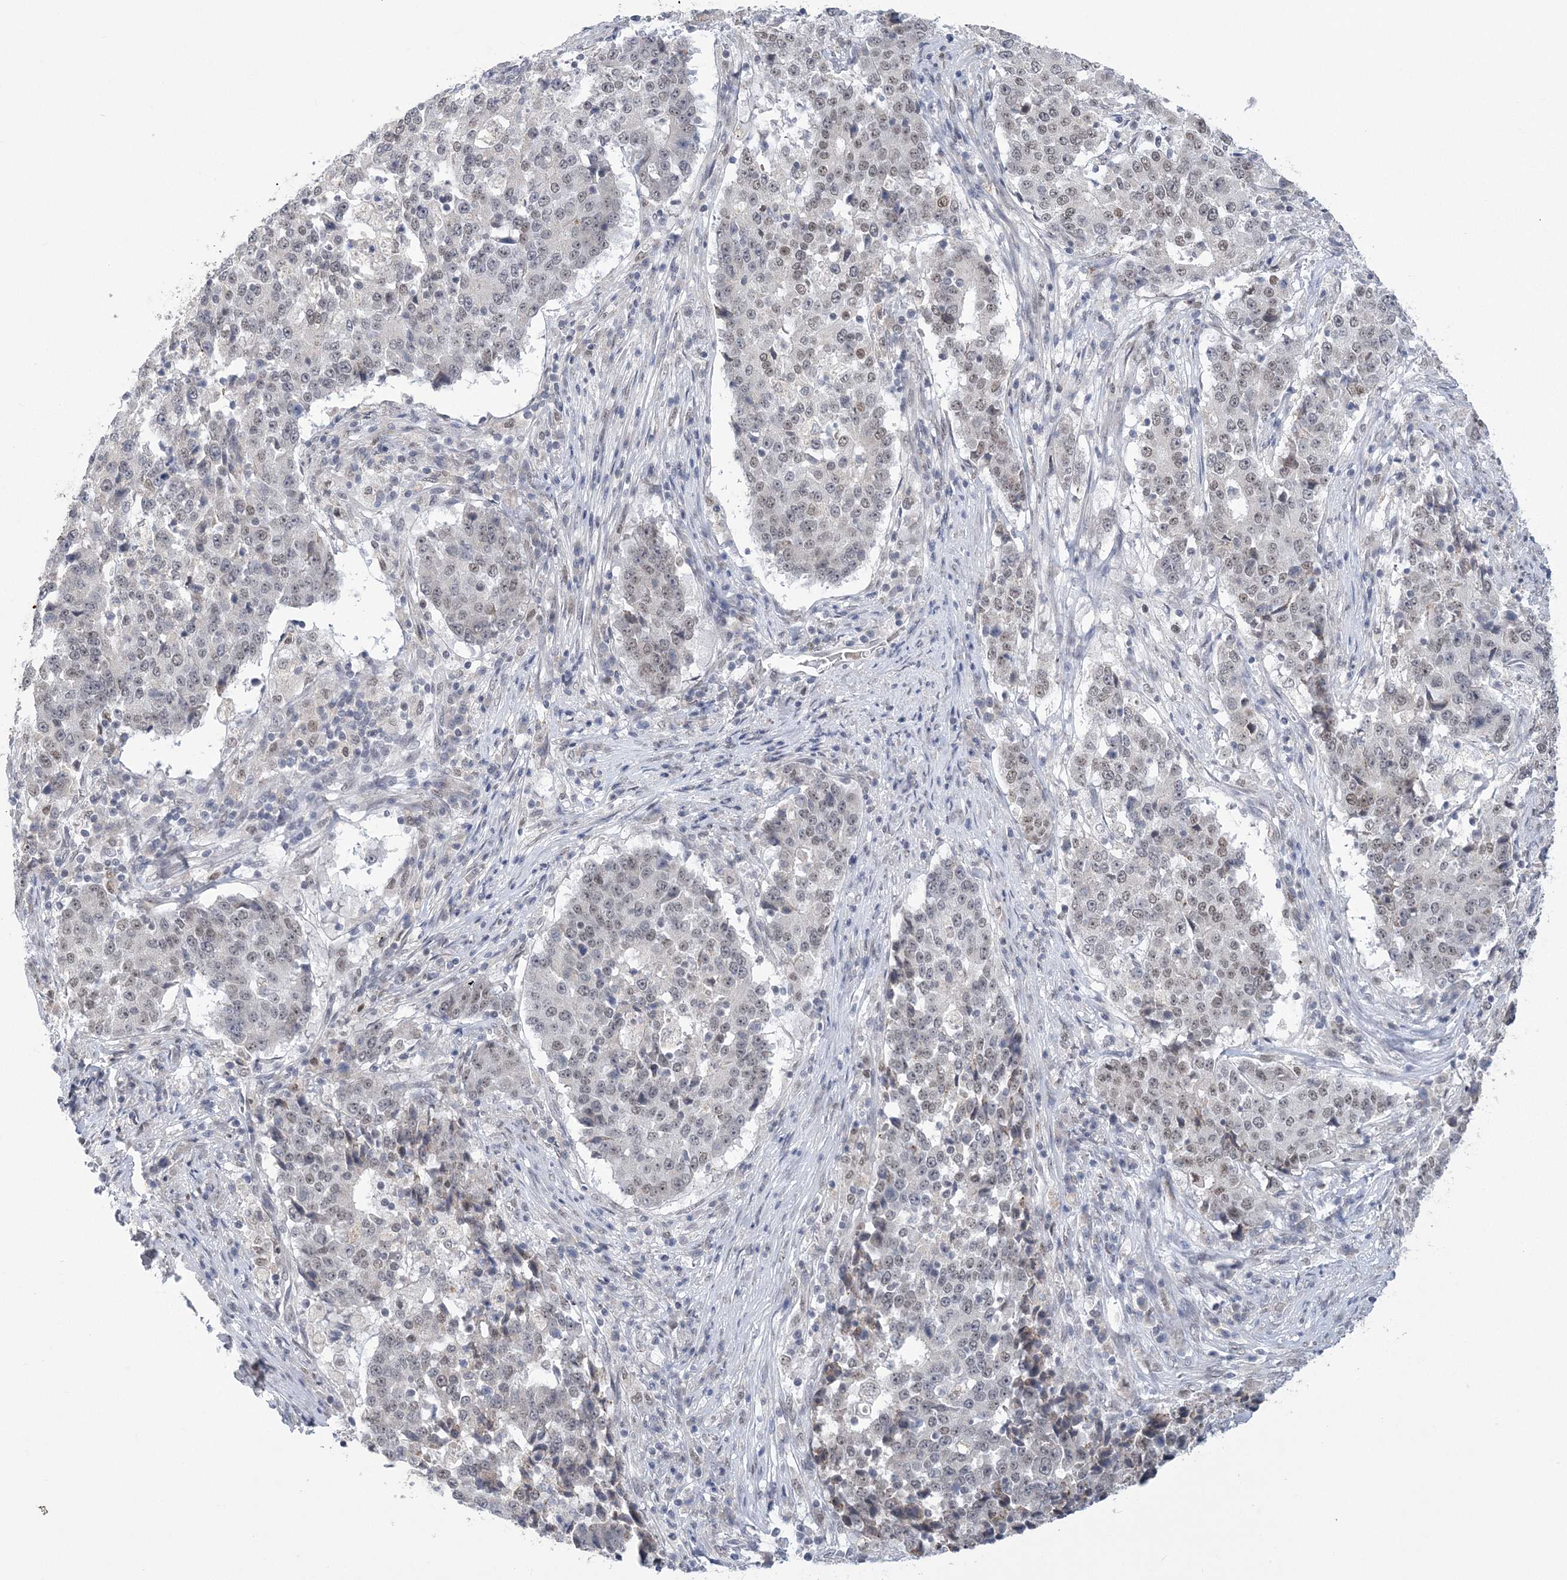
{"staining": {"intensity": "weak", "quantity": "<25%", "location": "nuclear"}, "tissue": "stomach cancer", "cell_type": "Tumor cells", "image_type": "cancer", "snomed": [{"axis": "morphology", "description": "Adenocarcinoma, NOS"}, {"axis": "topography", "description": "Stomach"}], "caption": "The micrograph exhibits no staining of tumor cells in adenocarcinoma (stomach).", "gene": "ZBTB7A", "patient": {"sex": "male", "age": 59}}